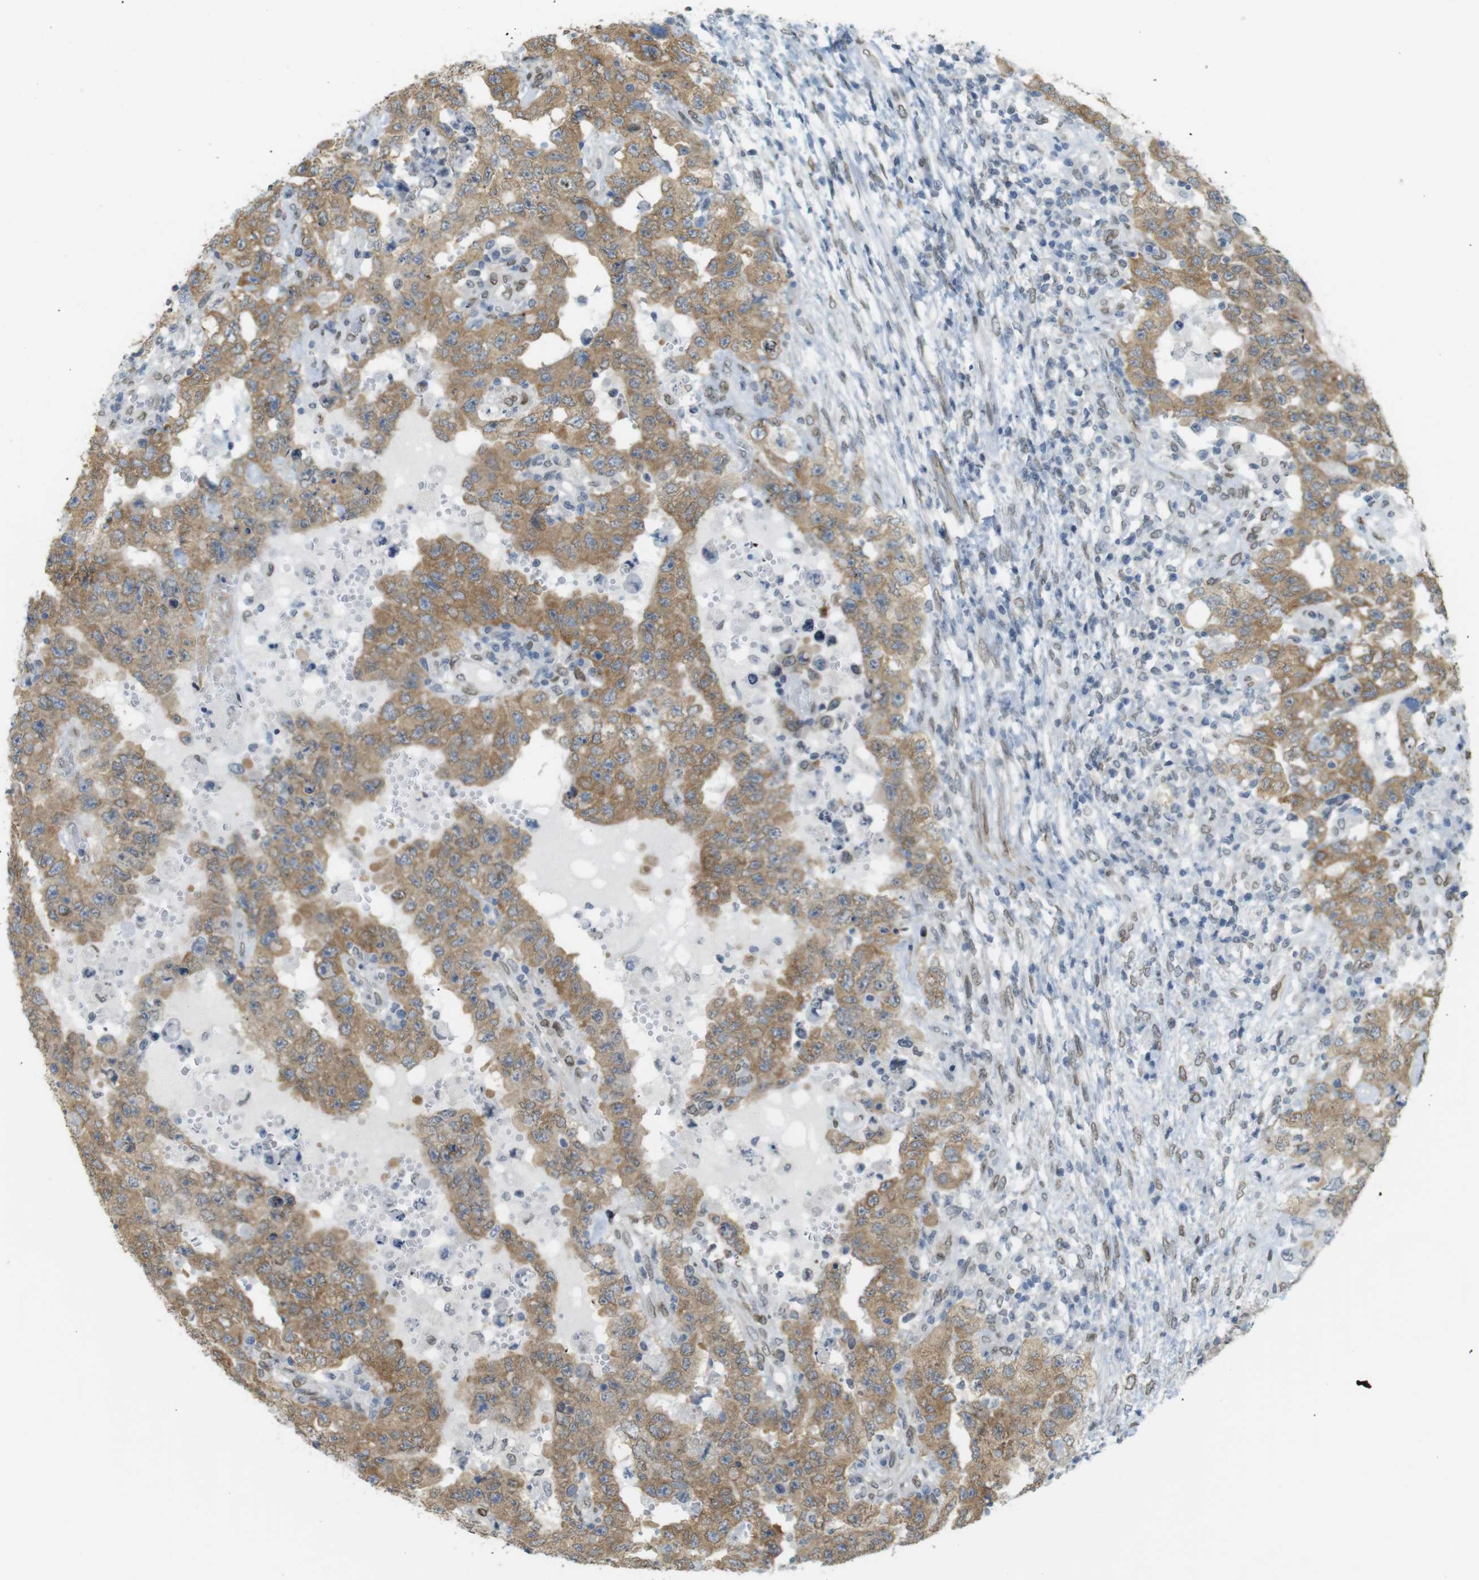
{"staining": {"intensity": "moderate", "quantity": ">75%", "location": "cytoplasmic/membranous,nuclear"}, "tissue": "testis cancer", "cell_type": "Tumor cells", "image_type": "cancer", "snomed": [{"axis": "morphology", "description": "Carcinoma, Embryonal, NOS"}, {"axis": "topography", "description": "Testis"}], "caption": "Protein analysis of embryonal carcinoma (testis) tissue demonstrates moderate cytoplasmic/membranous and nuclear positivity in approximately >75% of tumor cells.", "gene": "ARL6IP6", "patient": {"sex": "male", "age": 26}}